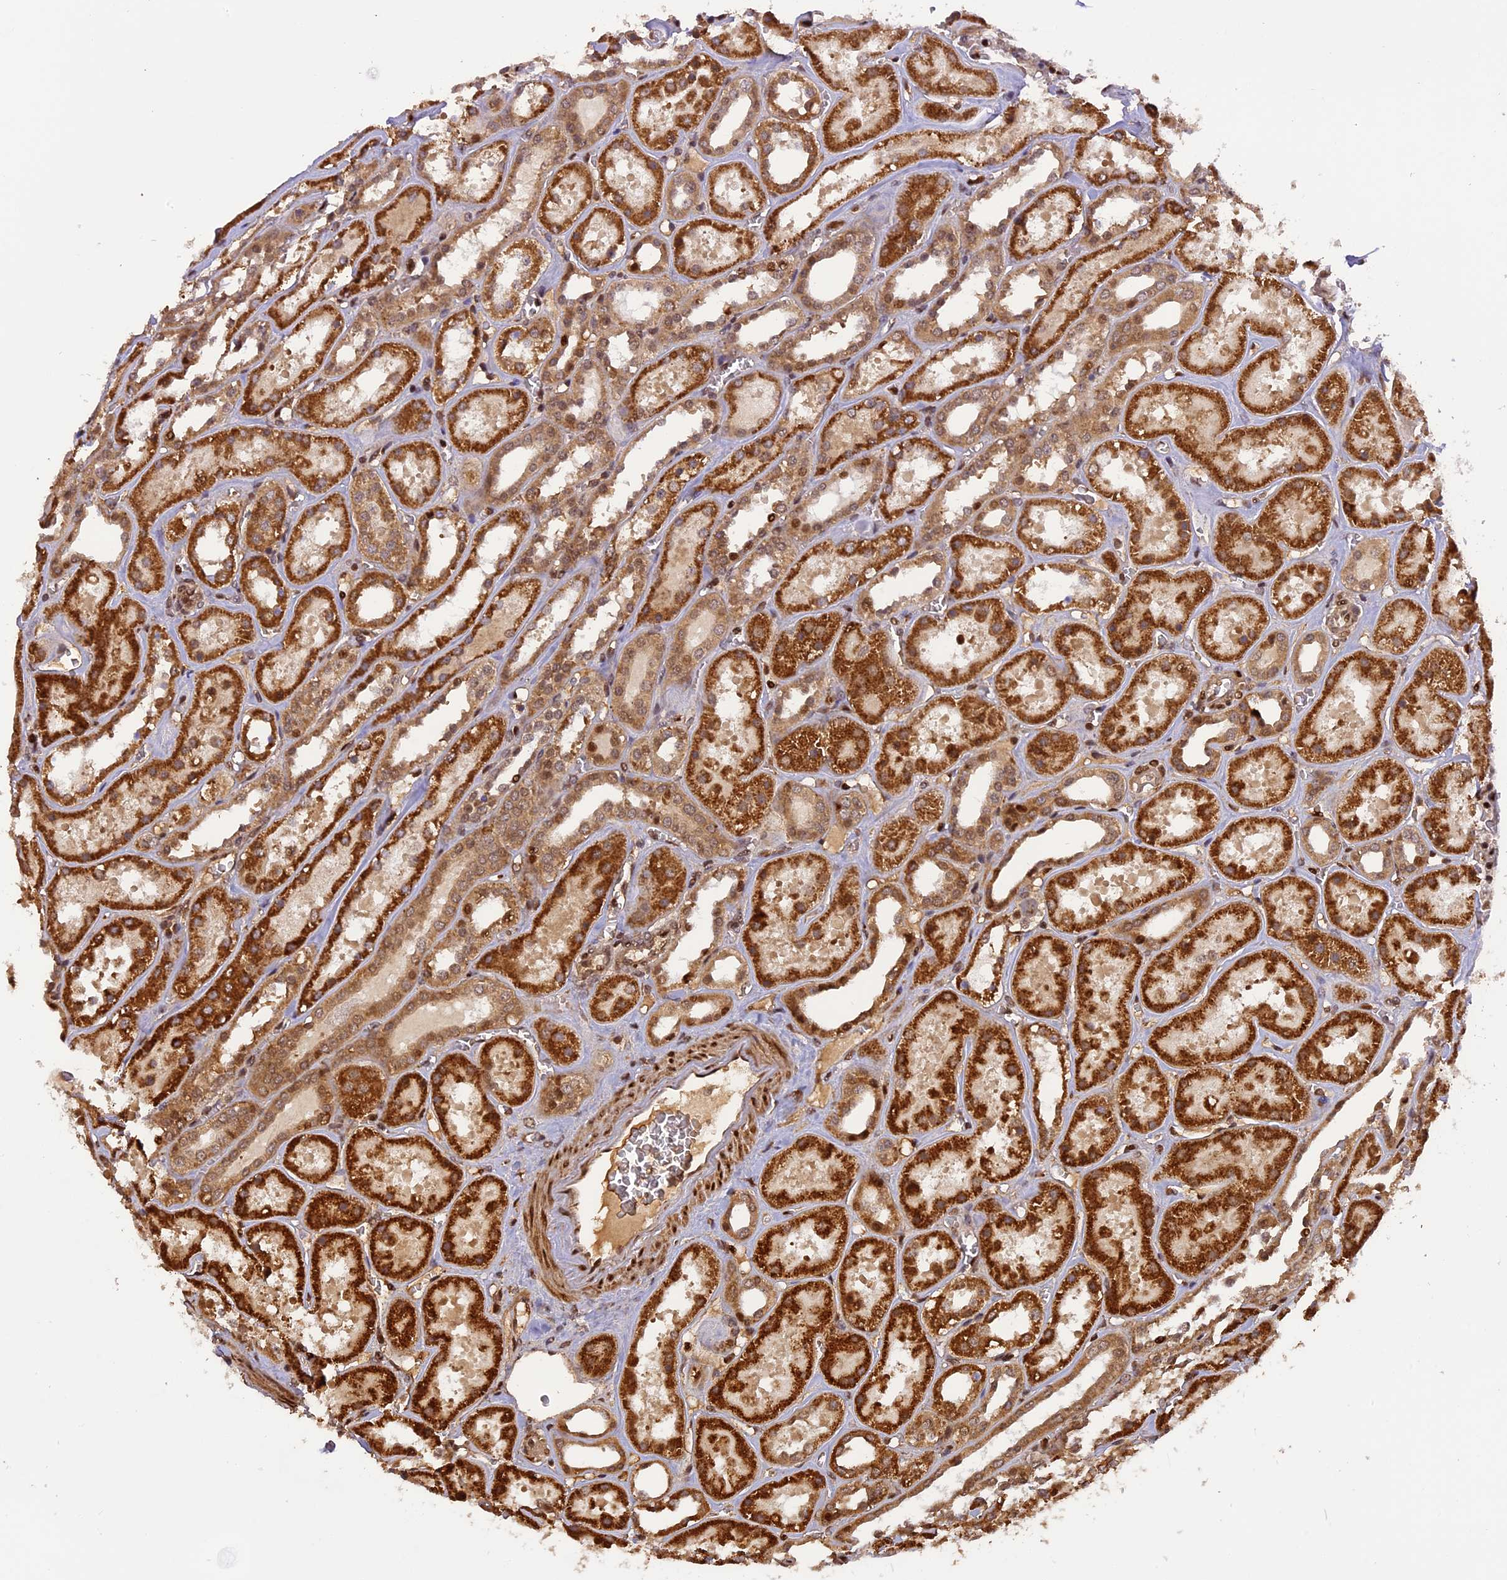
{"staining": {"intensity": "strong", "quantity": ">75%", "location": "nuclear"}, "tissue": "kidney", "cell_type": "Cells in glomeruli", "image_type": "normal", "snomed": [{"axis": "morphology", "description": "Normal tissue, NOS"}, {"axis": "topography", "description": "Kidney"}], "caption": "DAB (3,3'-diaminobenzidine) immunohistochemical staining of benign kidney displays strong nuclear protein expression in about >75% of cells in glomeruli. Immunohistochemistry stains the protein of interest in brown and the nuclei are stained blue.", "gene": "MICALL1", "patient": {"sex": "female", "age": 41}}